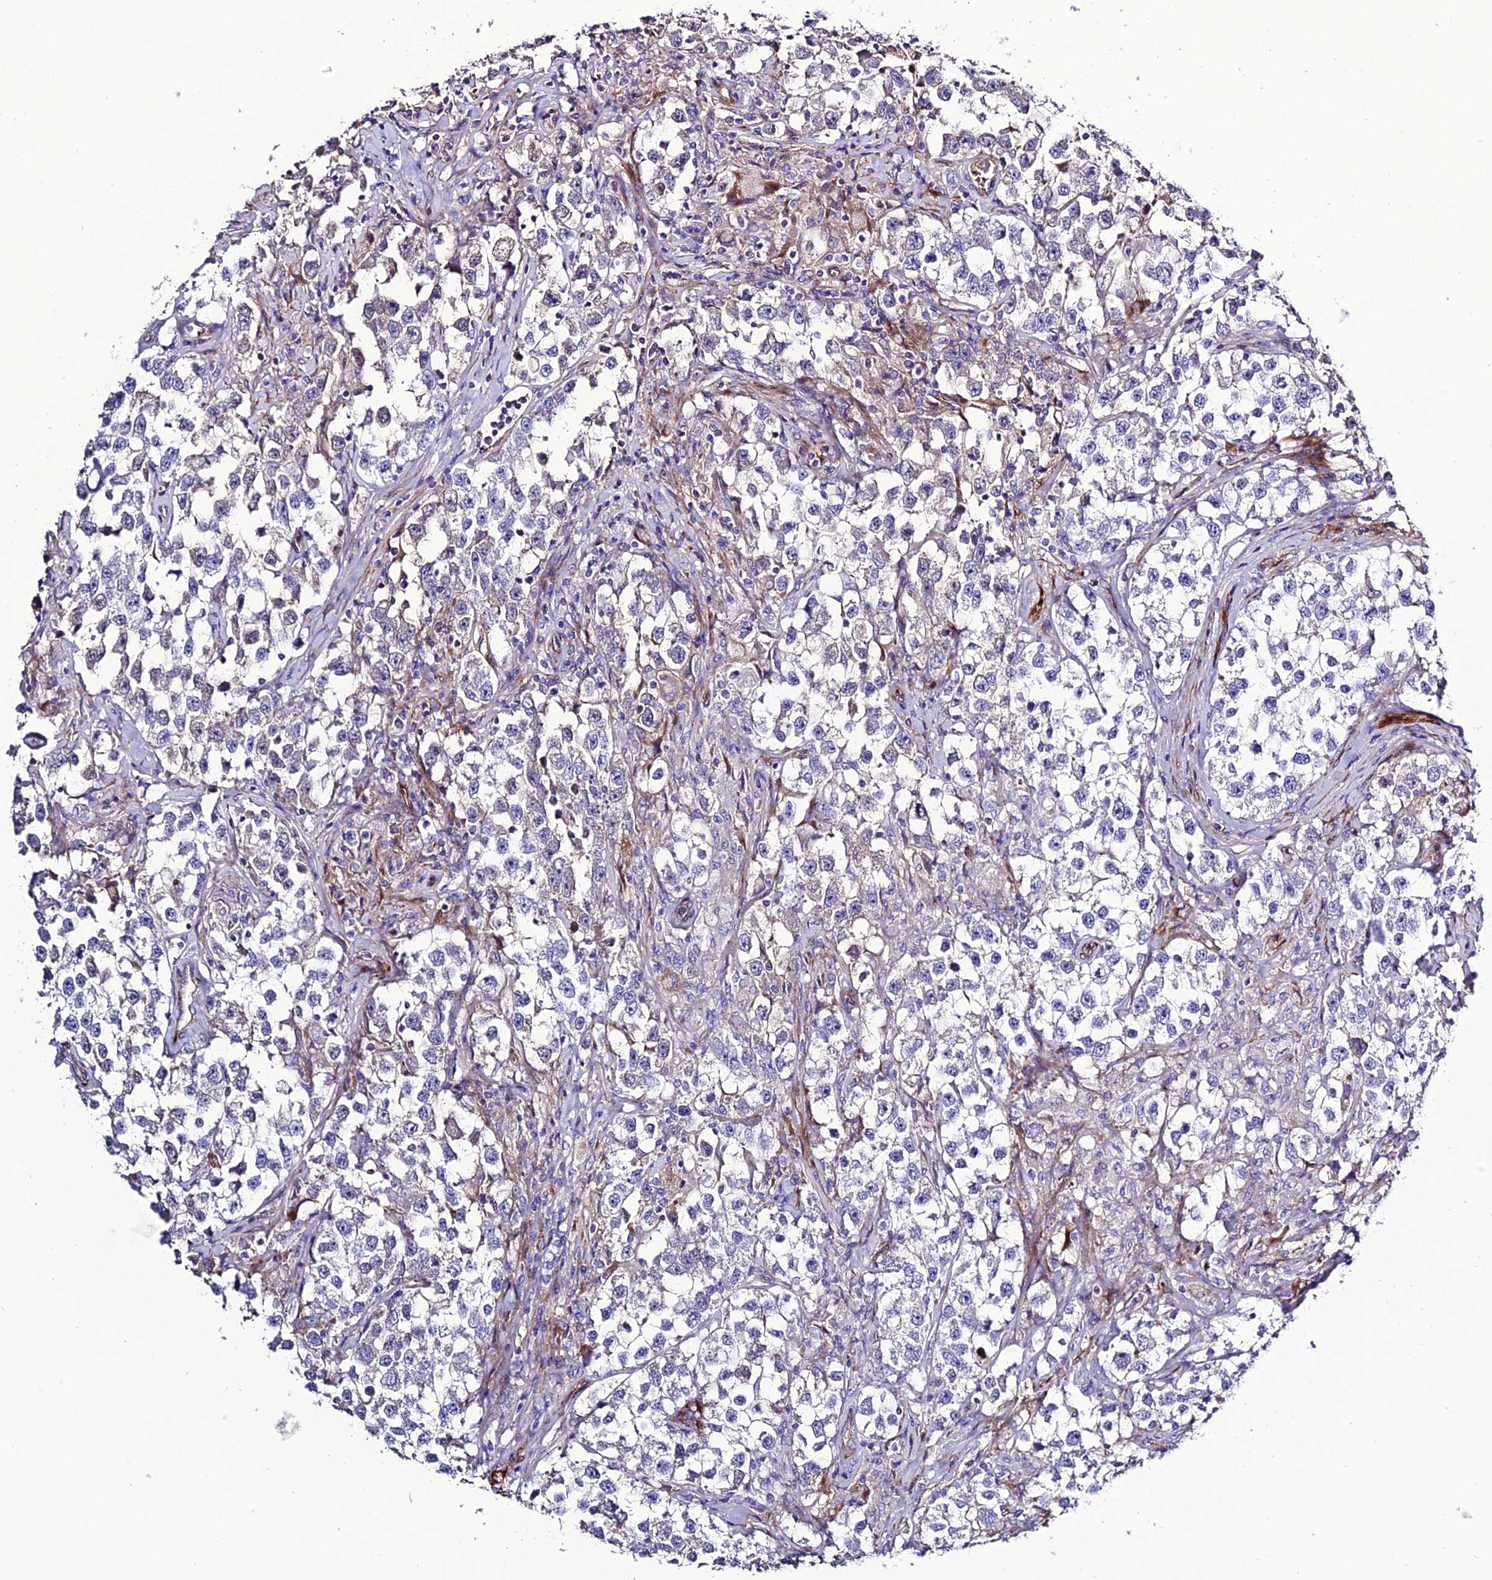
{"staining": {"intensity": "negative", "quantity": "none", "location": "none"}, "tissue": "testis cancer", "cell_type": "Tumor cells", "image_type": "cancer", "snomed": [{"axis": "morphology", "description": "Seminoma, NOS"}, {"axis": "topography", "description": "Testis"}], "caption": "DAB (3,3'-diaminobenzidine) immunohistochemical staining of human testis cancer (seminoma) demonstrates no significant expression in tumor cells. Nuclei are stained in blue.", "gene": "REX1BD", "patient": {"sex": "male", "age": 46}}